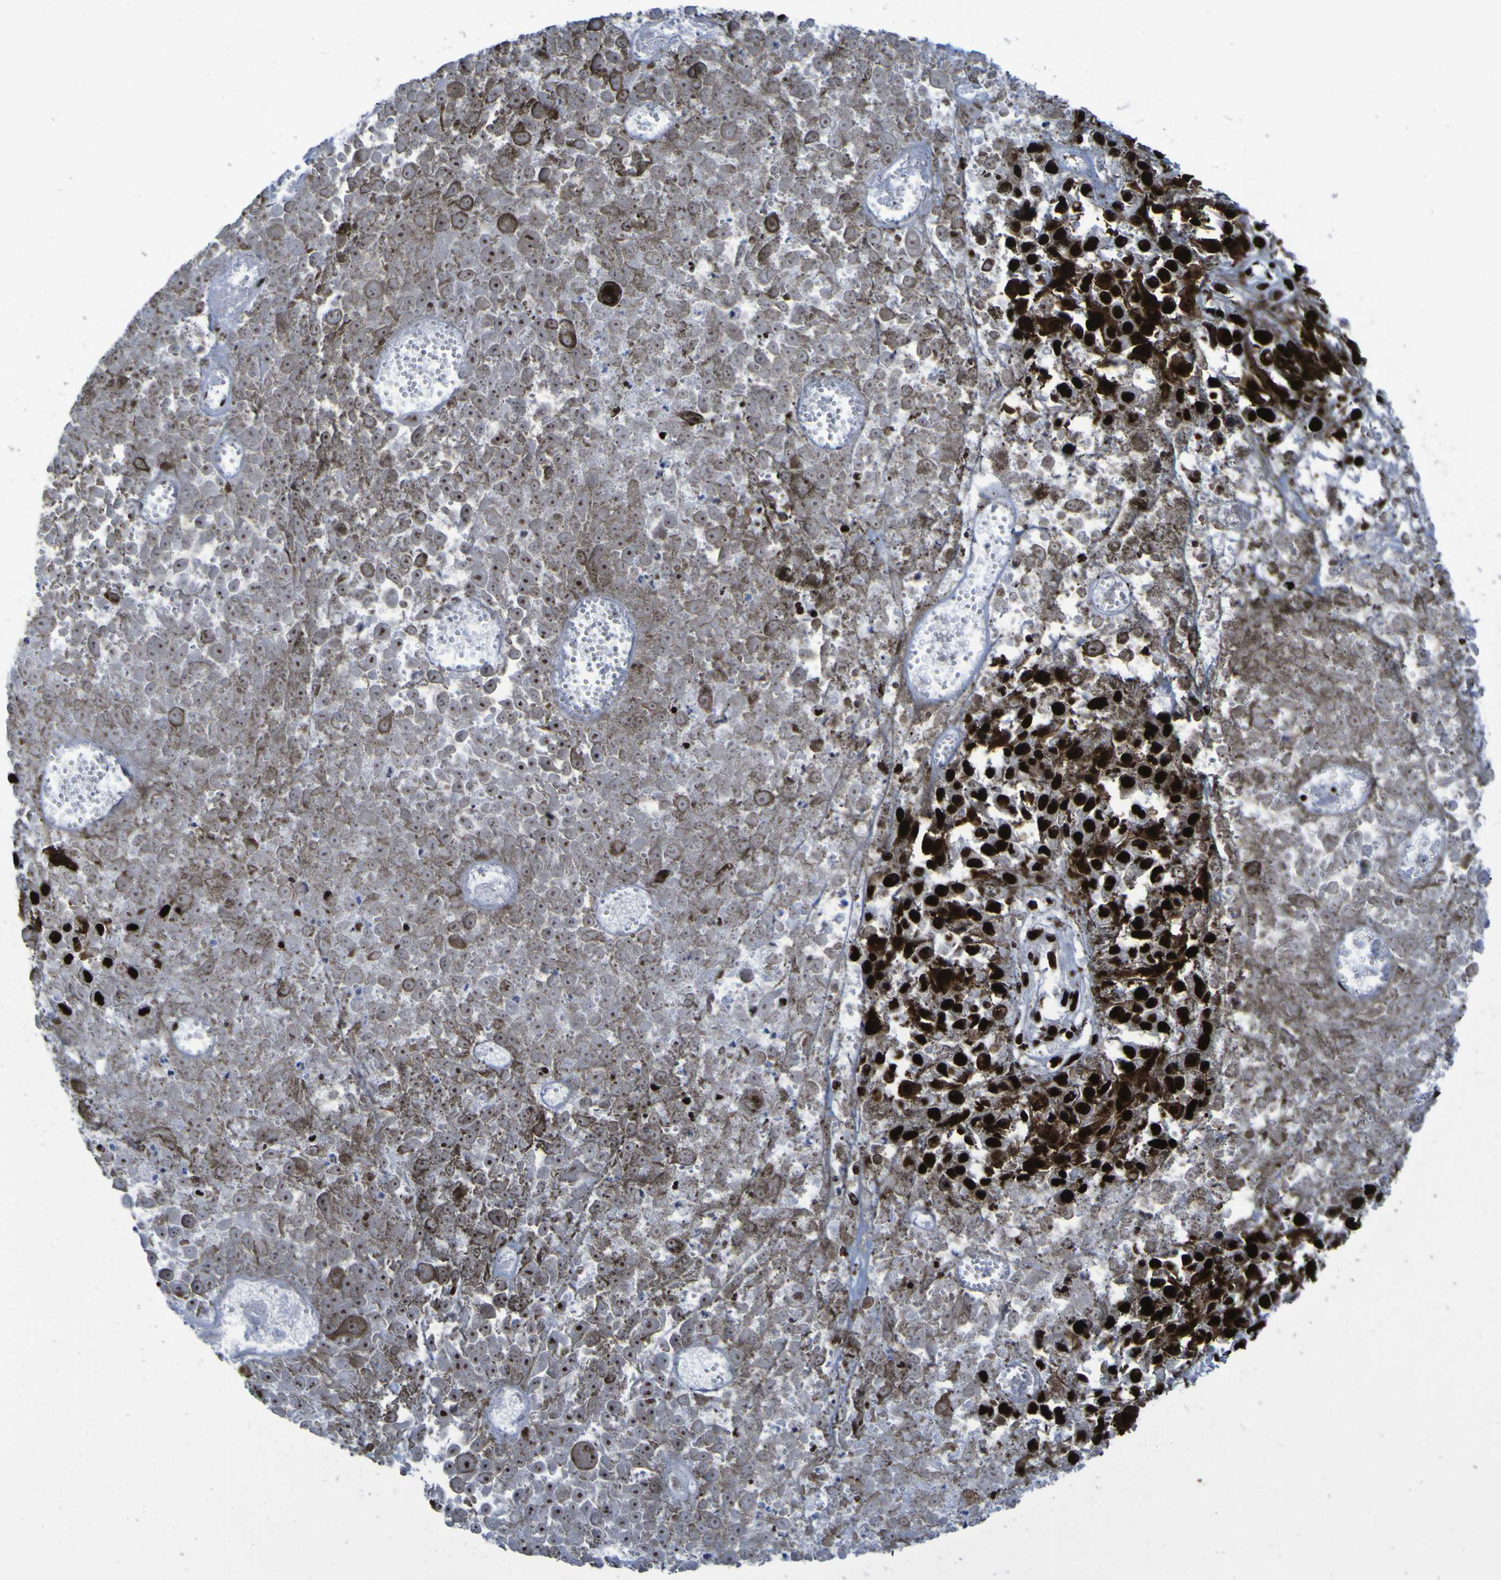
{"staining": {"intensity": "strong", "quantity": "25%-75%", "location": "nuclear"}, "tissue": "melanoma", "cell_type": "Tumor cells", "image_type": "cancer", "snomed": [{"axis": "morphology", "description": "Malignant melanoma, Metastatic site"}, {"axis": "topography", "description": "Lymph node"}], "caption": "Immunohistochemistry staining of melanoma, which shows high levels of strong nuclear staining in approximately 25%-75% of tumor cells indicating strong nuclear protein expression. The staining was performed using DAB (brown) for protein detection and nuclei were counterstained in hematoxylin (blue).", "gene": "NPM1", "patient": {"sex": "male", "age": 59}}